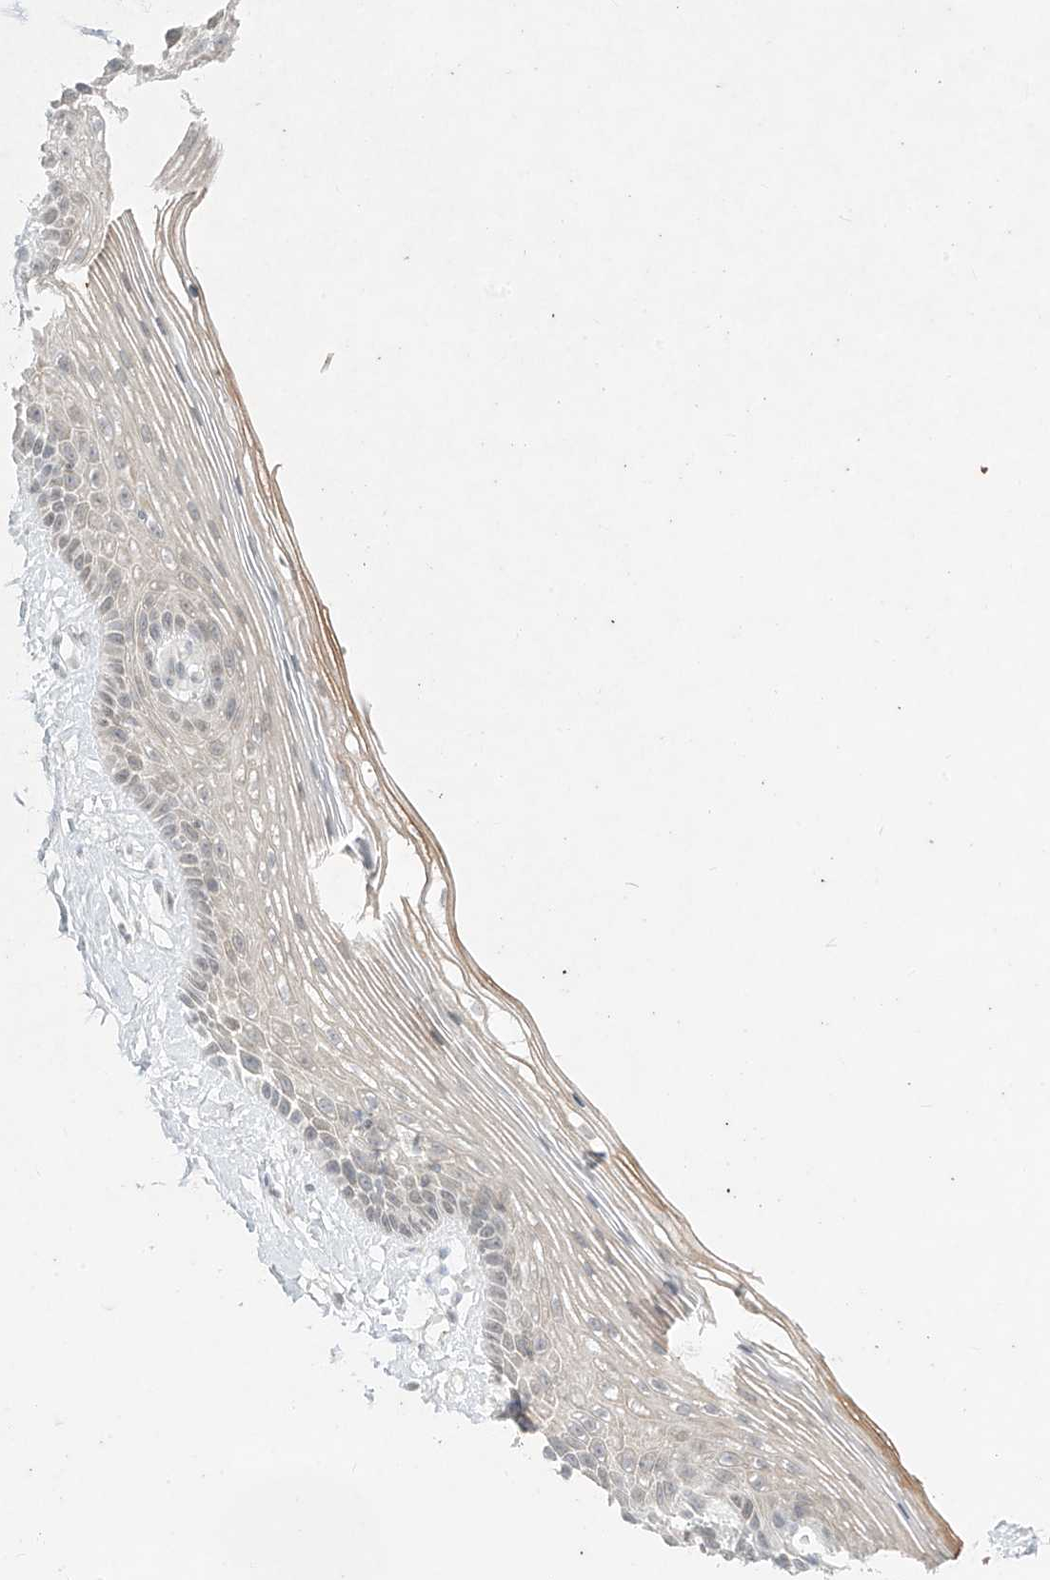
{"staining": {"intensity": "weak", "quantity": "<25%", "location": "cytoplasmic/membranous"}, "tissue": "vagina", "cell_type": "Squamous epithelial cells", "image_type": "normal", "snomed": [{"axis": "morphology", "description": "Normal tissue, NOS"}, {"axis": "topography", "description": "Vagina"}], "caption": "The photomicrograph shows no staining of squamous epithelial cells in unremarkable vagina.", "gene": "OSBPL7", "patient": {"sex": "female", "age": 46}}